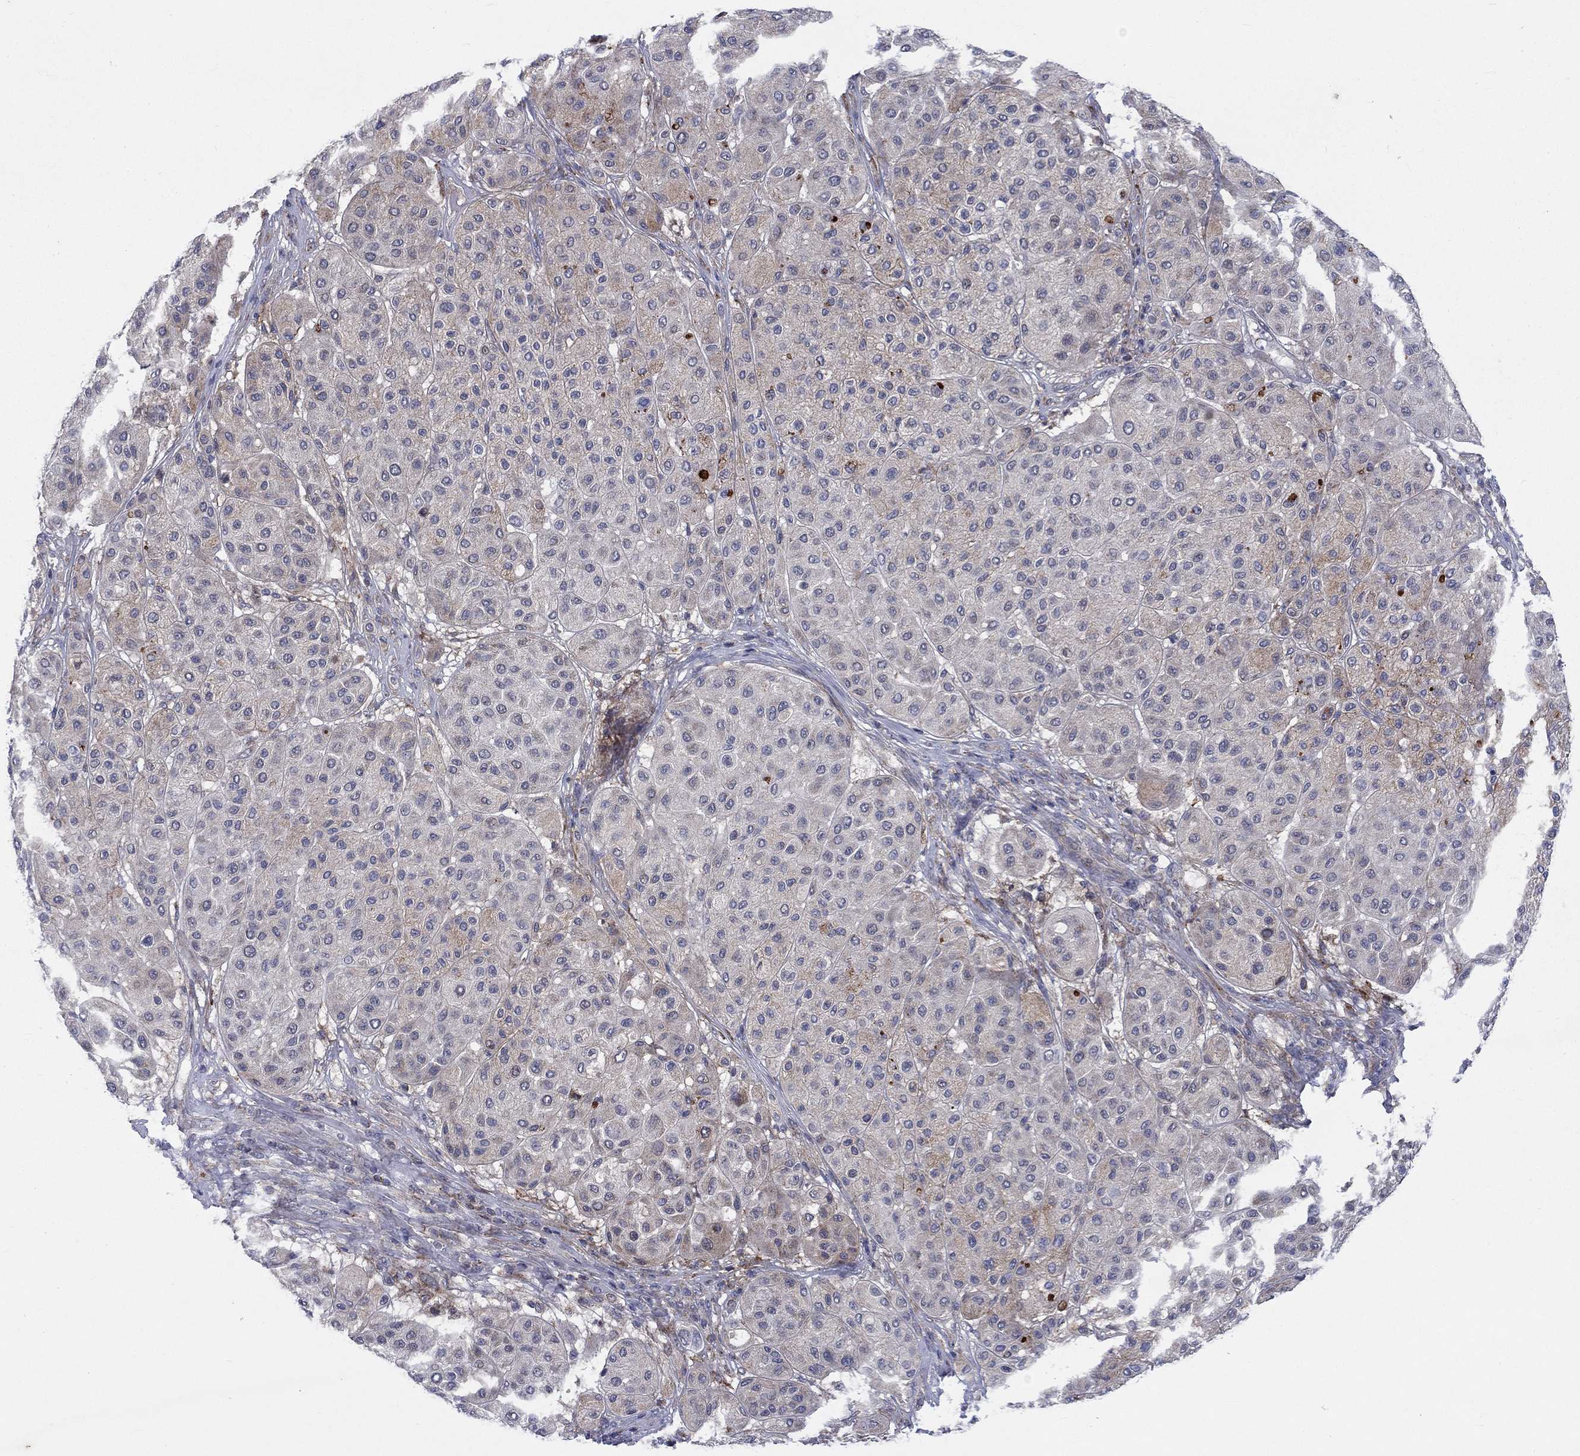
{"staining": {"intensity": "weak", "quantity": "<25%", "location": "cytoplasmic/membranous"}, "tissue": "melanoma", "cell_type": "Tumor cells", "image_type": "cancer", "snomed": [{"axis": "morphology", "description": "Malignant melanoma, Metastatic site"}, {"axis": "topography", "description": "Smooth muscle"}], "caption": "A micrograph of human malignant melanoma (metastatic site) is negative for staining in tumor cells. (Brightfield microscopy of DAB immunohistochemistry (IHC) at high magnification).", "gene": "SLC35F2", "patient": {"sex": "male", "age": 41}}